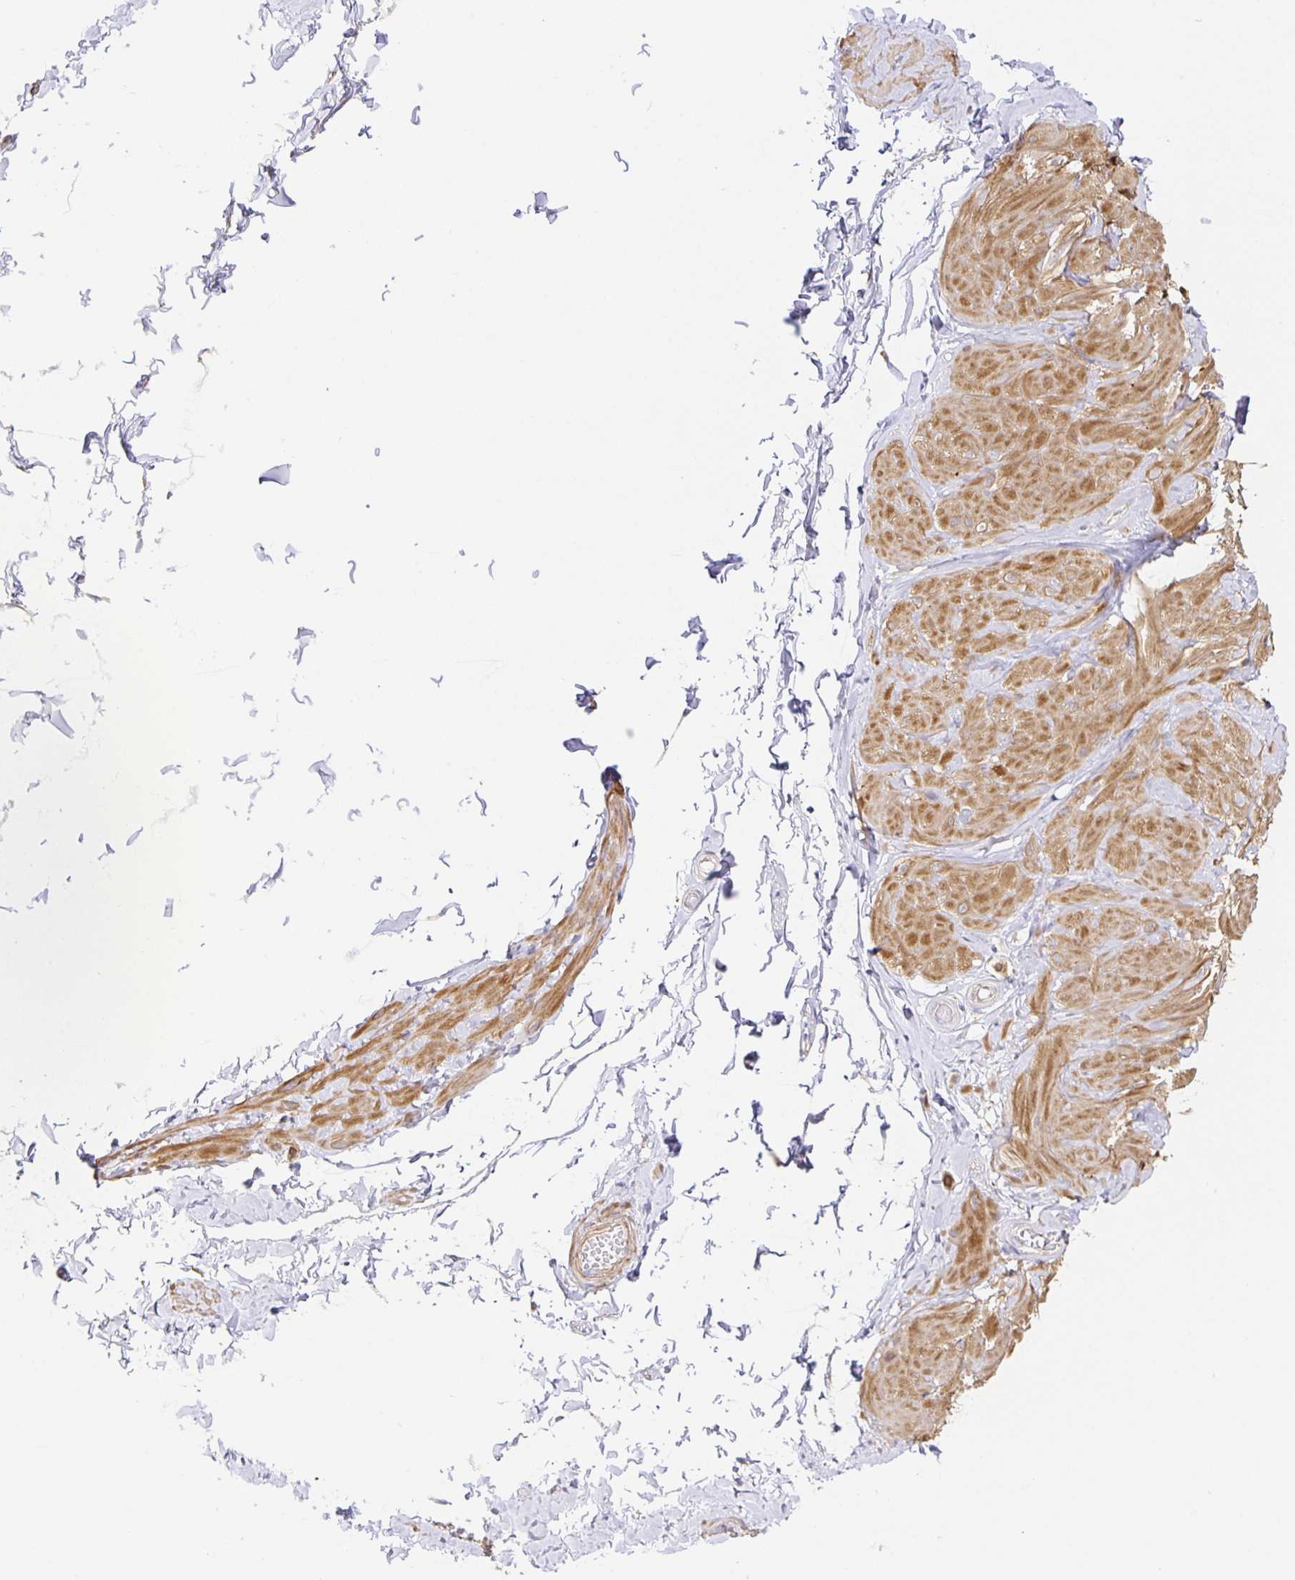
{"staining": {"intensity": "negative", "quantity": "none", "location": "none"}, "tissue": "adipose tissue", "cell_type": "Adipocytes", "image_type": "normal", "snomed": [{"axis": "morphology", "description": "Normal tissue, NOS"}, {"axis": "topography", "description": "Soft tissue"}, {"axis": "topography", "description": "Adipose tissue"}, {"axis": "topography", "description": "Vascular tissue"}, {"axis": "topography", "description": "Peripheral nerve tissue"}], "caption": "High magnification brightfield microscopy of benign adipose tissue stained with DAB (brown) and counterstained with hematoxylin (blue): adipocytes show no significant expression.", "gene": "FLRT3", "patient": {"sex": "male", "age": 29}}